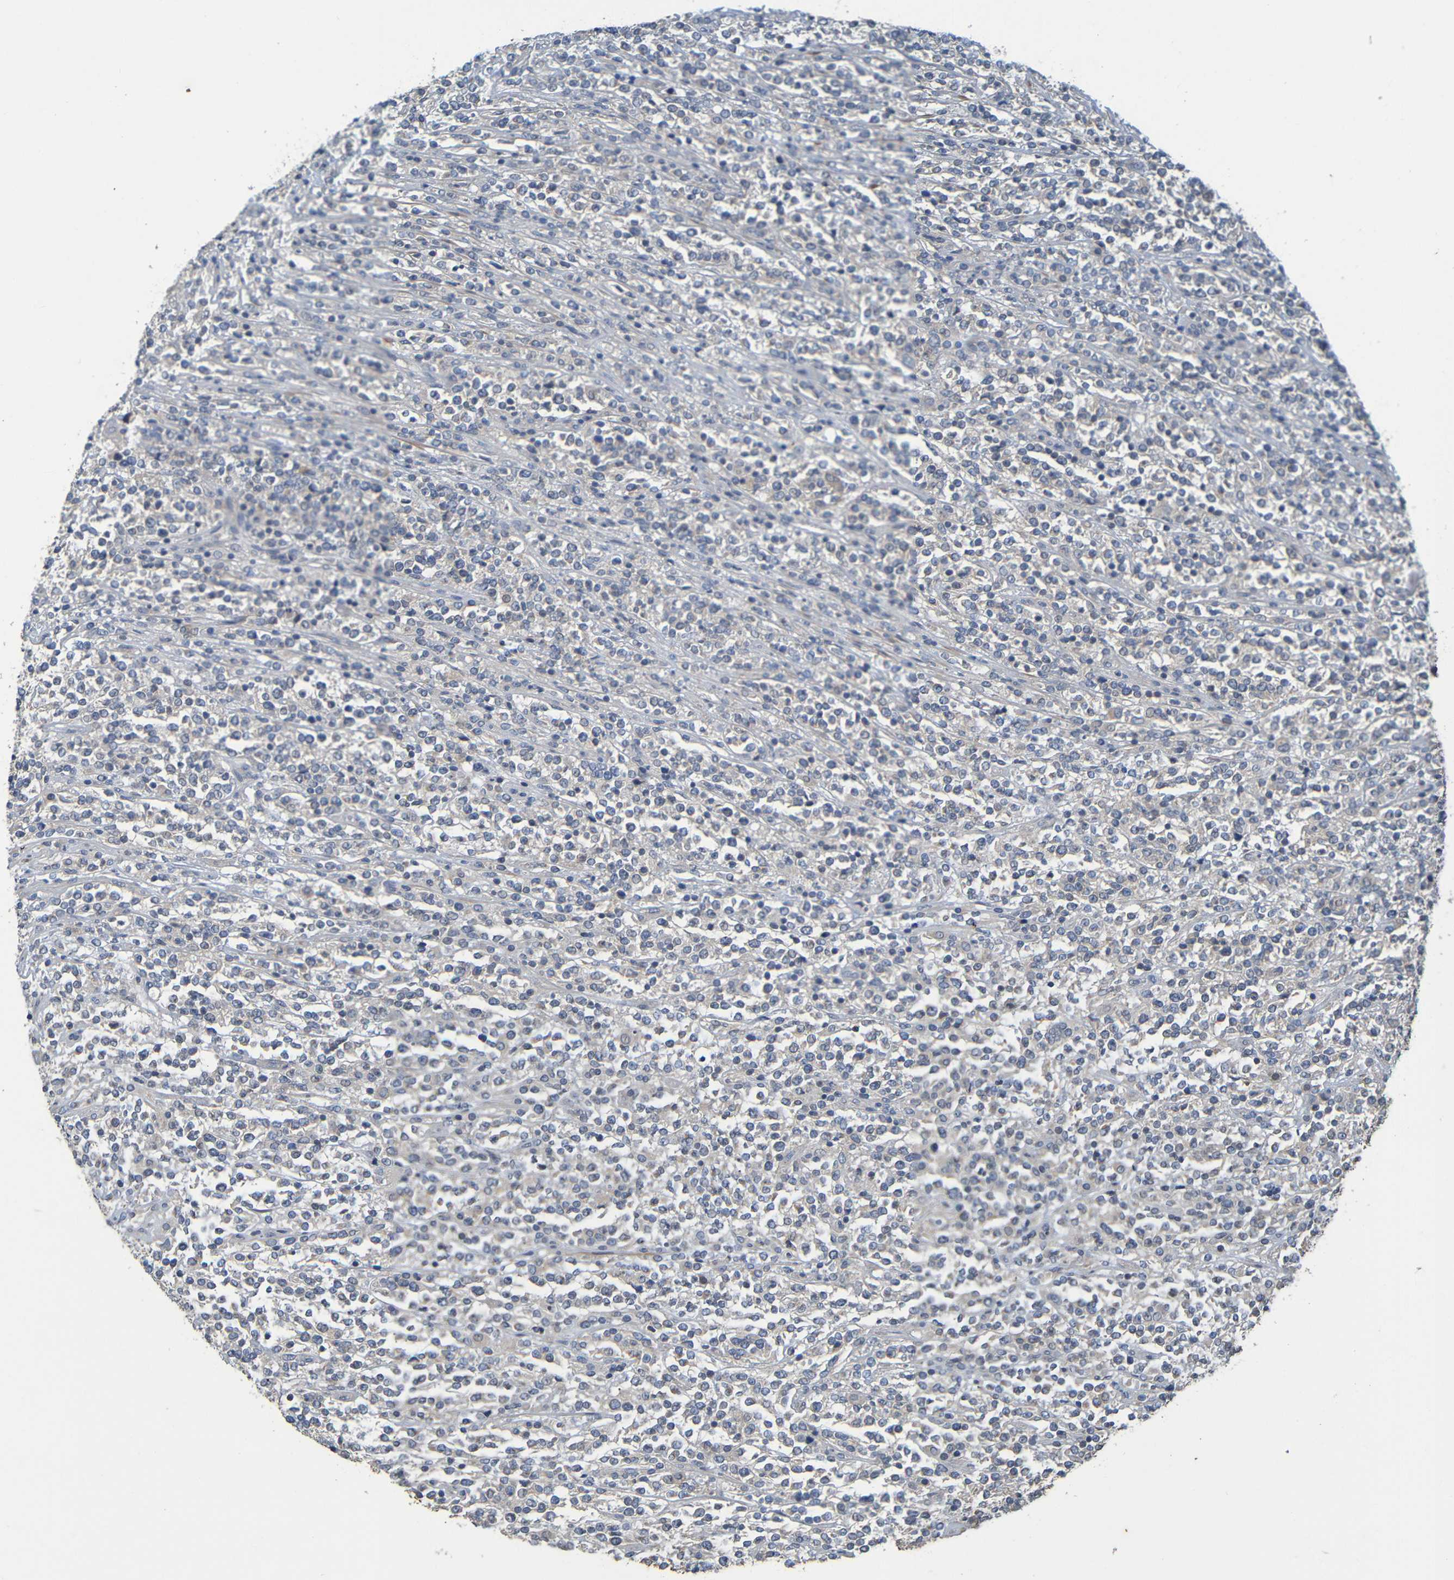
{"staining": {"intensity": "weak", "quantity": "<25%", "location": "cytoplasmic/membranous"}, "tissue": "lymphoma", "cell_type": "Tumor cells", "image_type": "cancer", "snomed": [{"axis": "morphology", "description": "Malignant lymphoma, non-Hodgkin's type, High grade"}, {"axis": "topography", "description": "Soft tissue"}], "caption": "Immunohistochemistry micrograph of lymphoma stained for a protein (brown), which demonstrates no positivity in tumor cells.", "gene": "CYP4F2", "patient": {"sex": "male", "age": 18}}